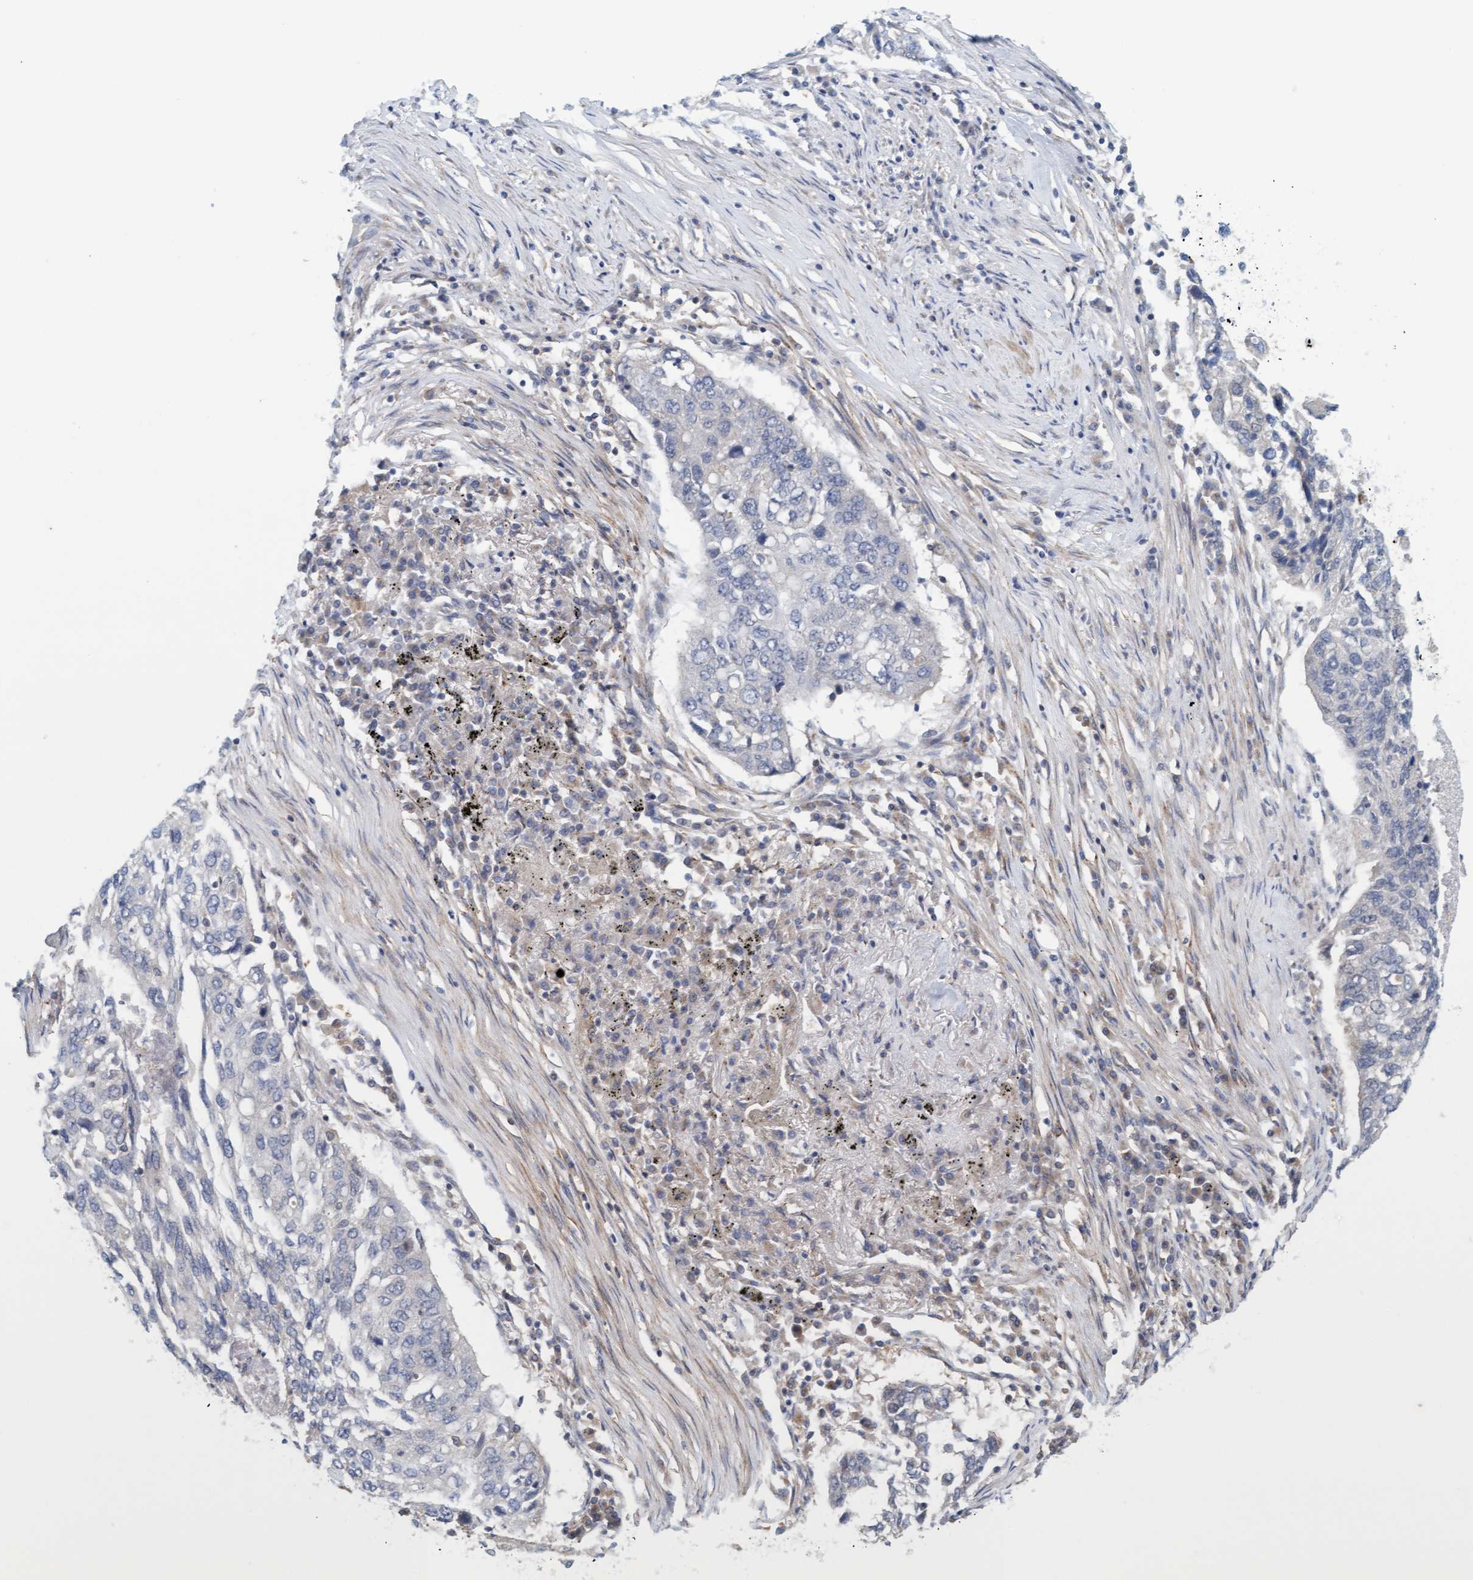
{"staining": {"intensity": "negative", "quantity": "none", "location": "none"}, "tissue": "lung cancer", "cell_type": "Tumor cells", "image_type": "cancer", "snomed": [{"axis": "morphology", "description": "Squamous cell carcinoma, NOS"}, {"axis": "topography", "description": "Lung"}], "caption": "Protein analysis of lung cancer (squamous cell carcinoma) reveals no significant staining in tumor cells.", "gene": "UBAP1", "patient": {"sex": "female", "age": 63}}